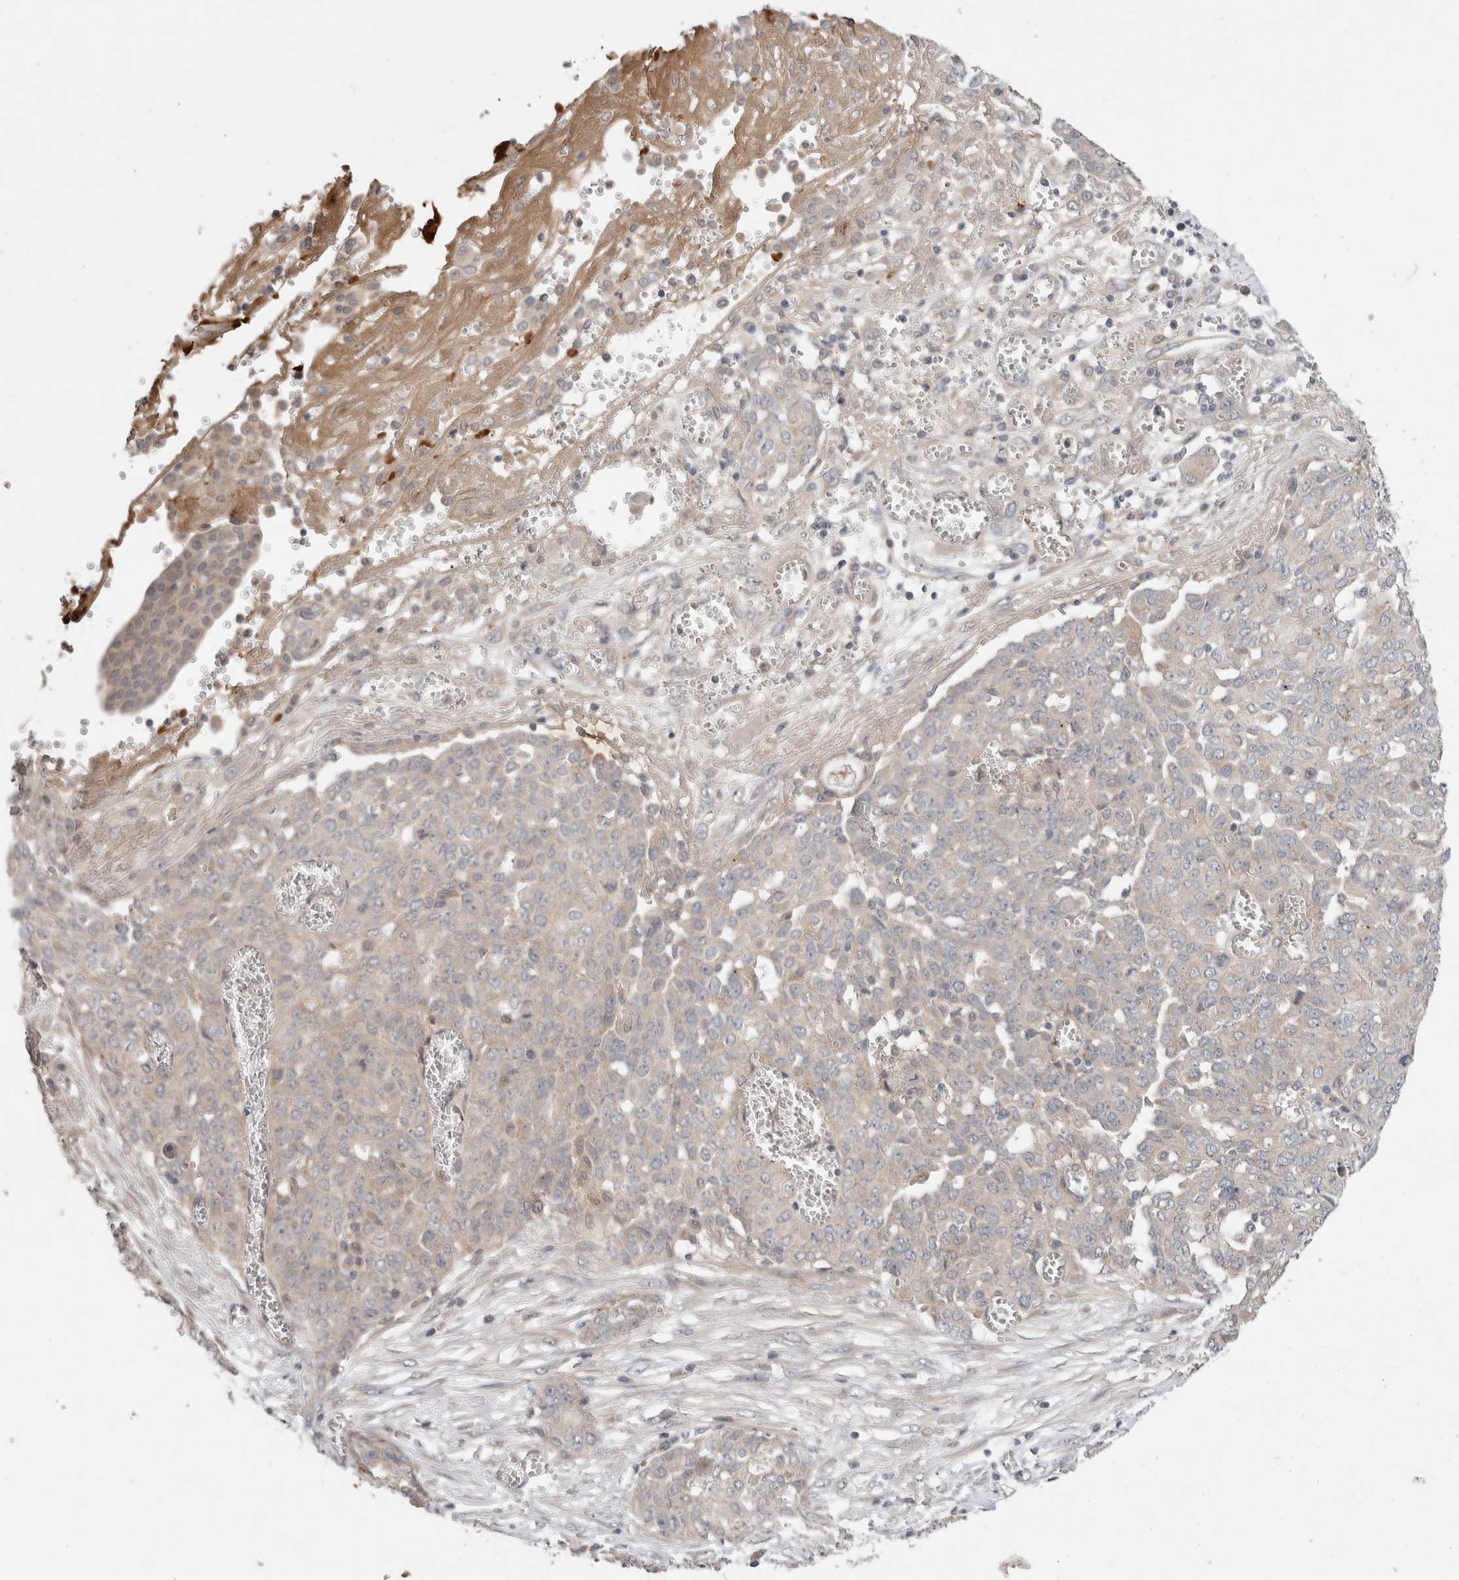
{"staining": {"intensity": "negative", "quantity": "none", "location": "none"}, "tissue": "ovarian cancer", "cell_type": "Tumor cells", "image_type": "cancer", "snomed": [{"axis": "morphology", "description": "Cystadenocarcinoma, serous, NOS"}, {"axis": "topography", "description": "Soft tissue"}, {"axis": "topography", "description": "Ovary"}], "caption": "Immunohistochemistry micrograph of ovarian serous cystadenocarcinoma stained for a protein (brown), which exhibits no expression in tumor cells.", "gene": "SGK1", "patient": {"sex": "female", "age": 57}}